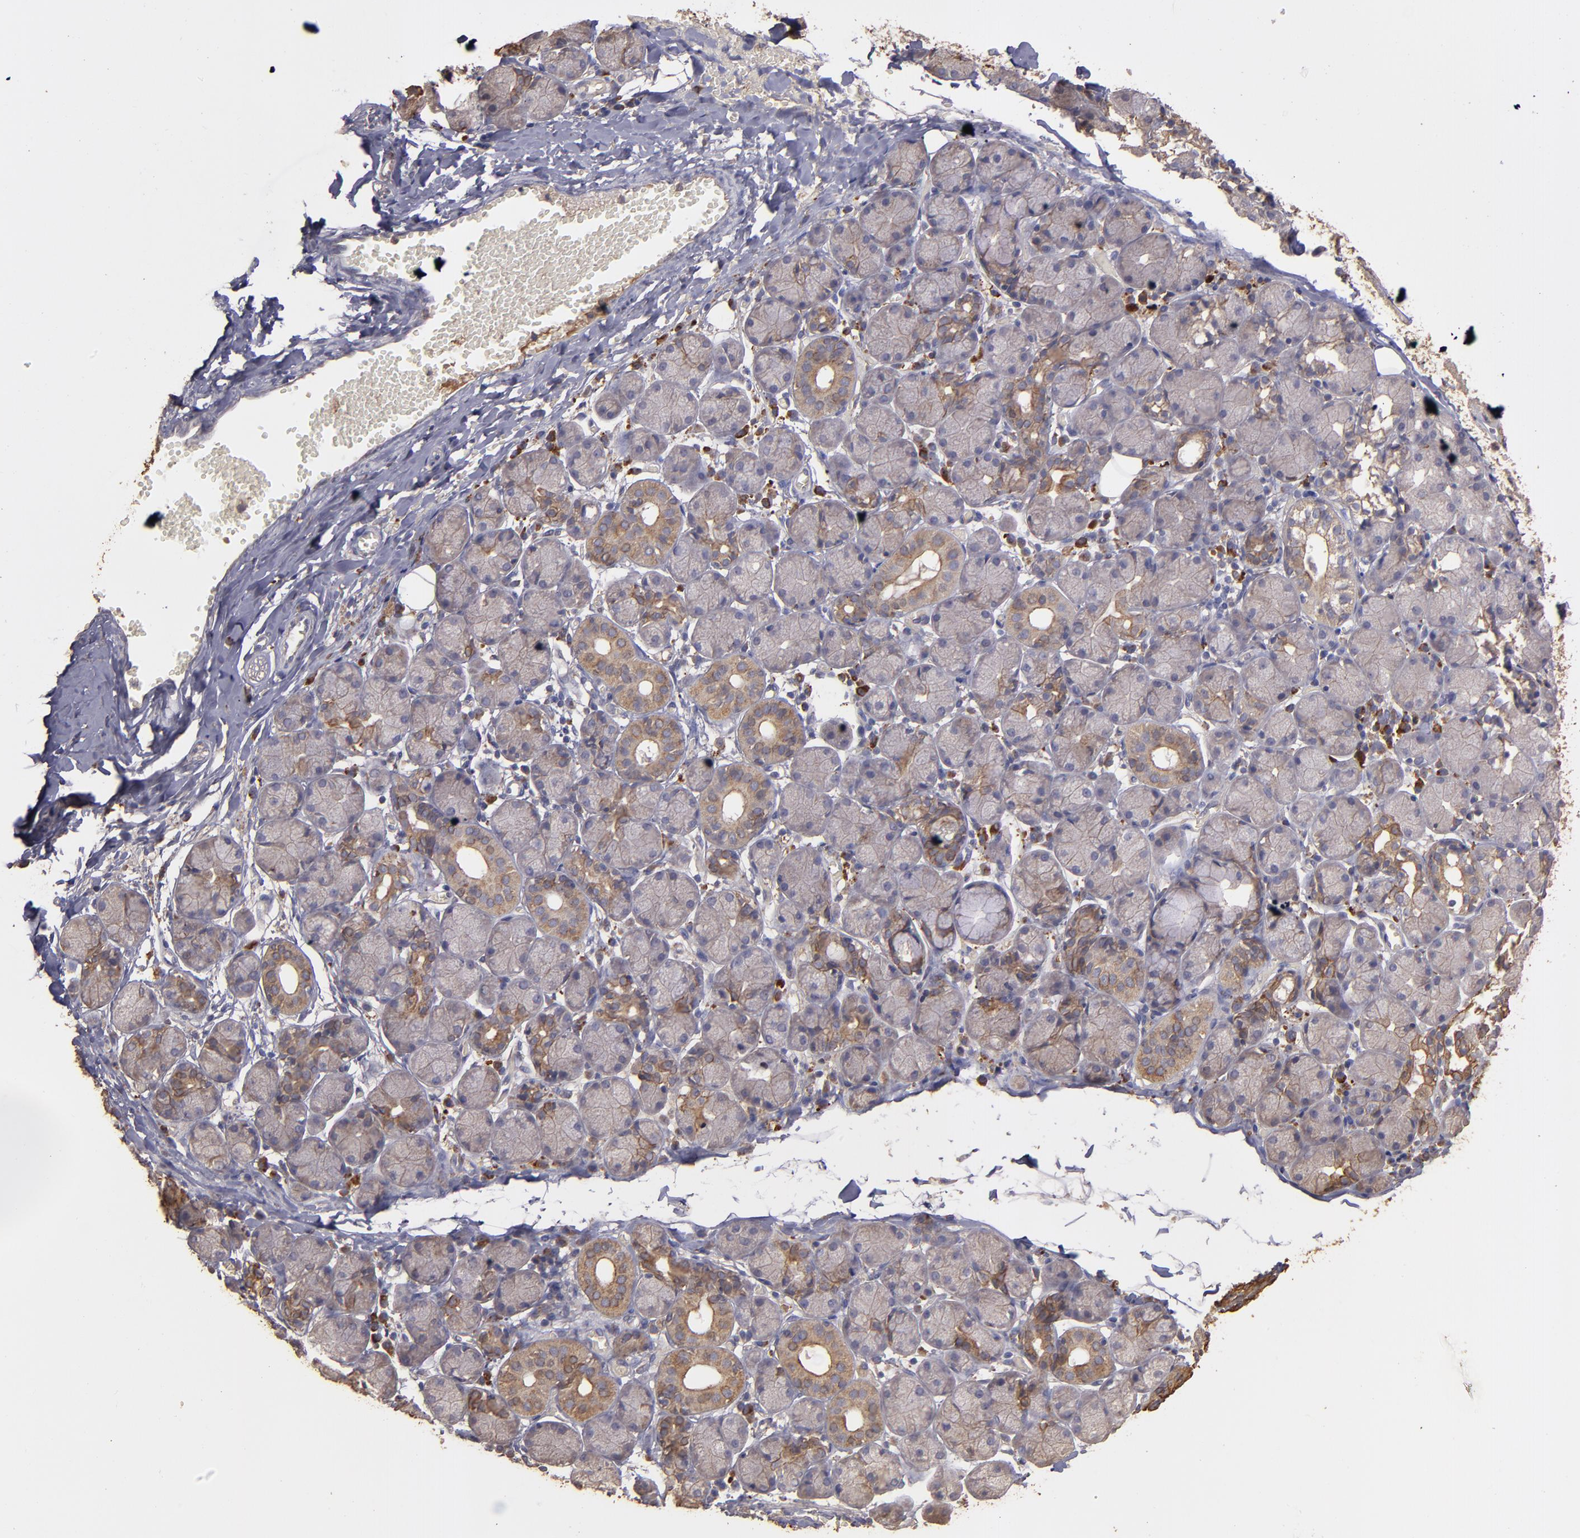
{"staining": {"intensity": "moderate", "quantity": "25%-75%", "location": "cytoplasmic/membranous"}, "tissue": "salivary gland", "cell_type": "Glandular cells", "image_type": "normal", "snomed": [{"axis": "morphology", "description": "Normal tissue, NOS"}, {"axis": "topography", "description": "Salivary gland"}], "caption": "High-magnification brightfield microscopy of unremarkable salivary gland stained with DAB (brown) and counterstained with hematoxylin (blue). glandular cells exhibit moderate cytoplasmic/membranous expression is appreciated in approximately25%-75% of cells.", "gene": "SRRD", "patient": {"sex": "female", "age": 24}}